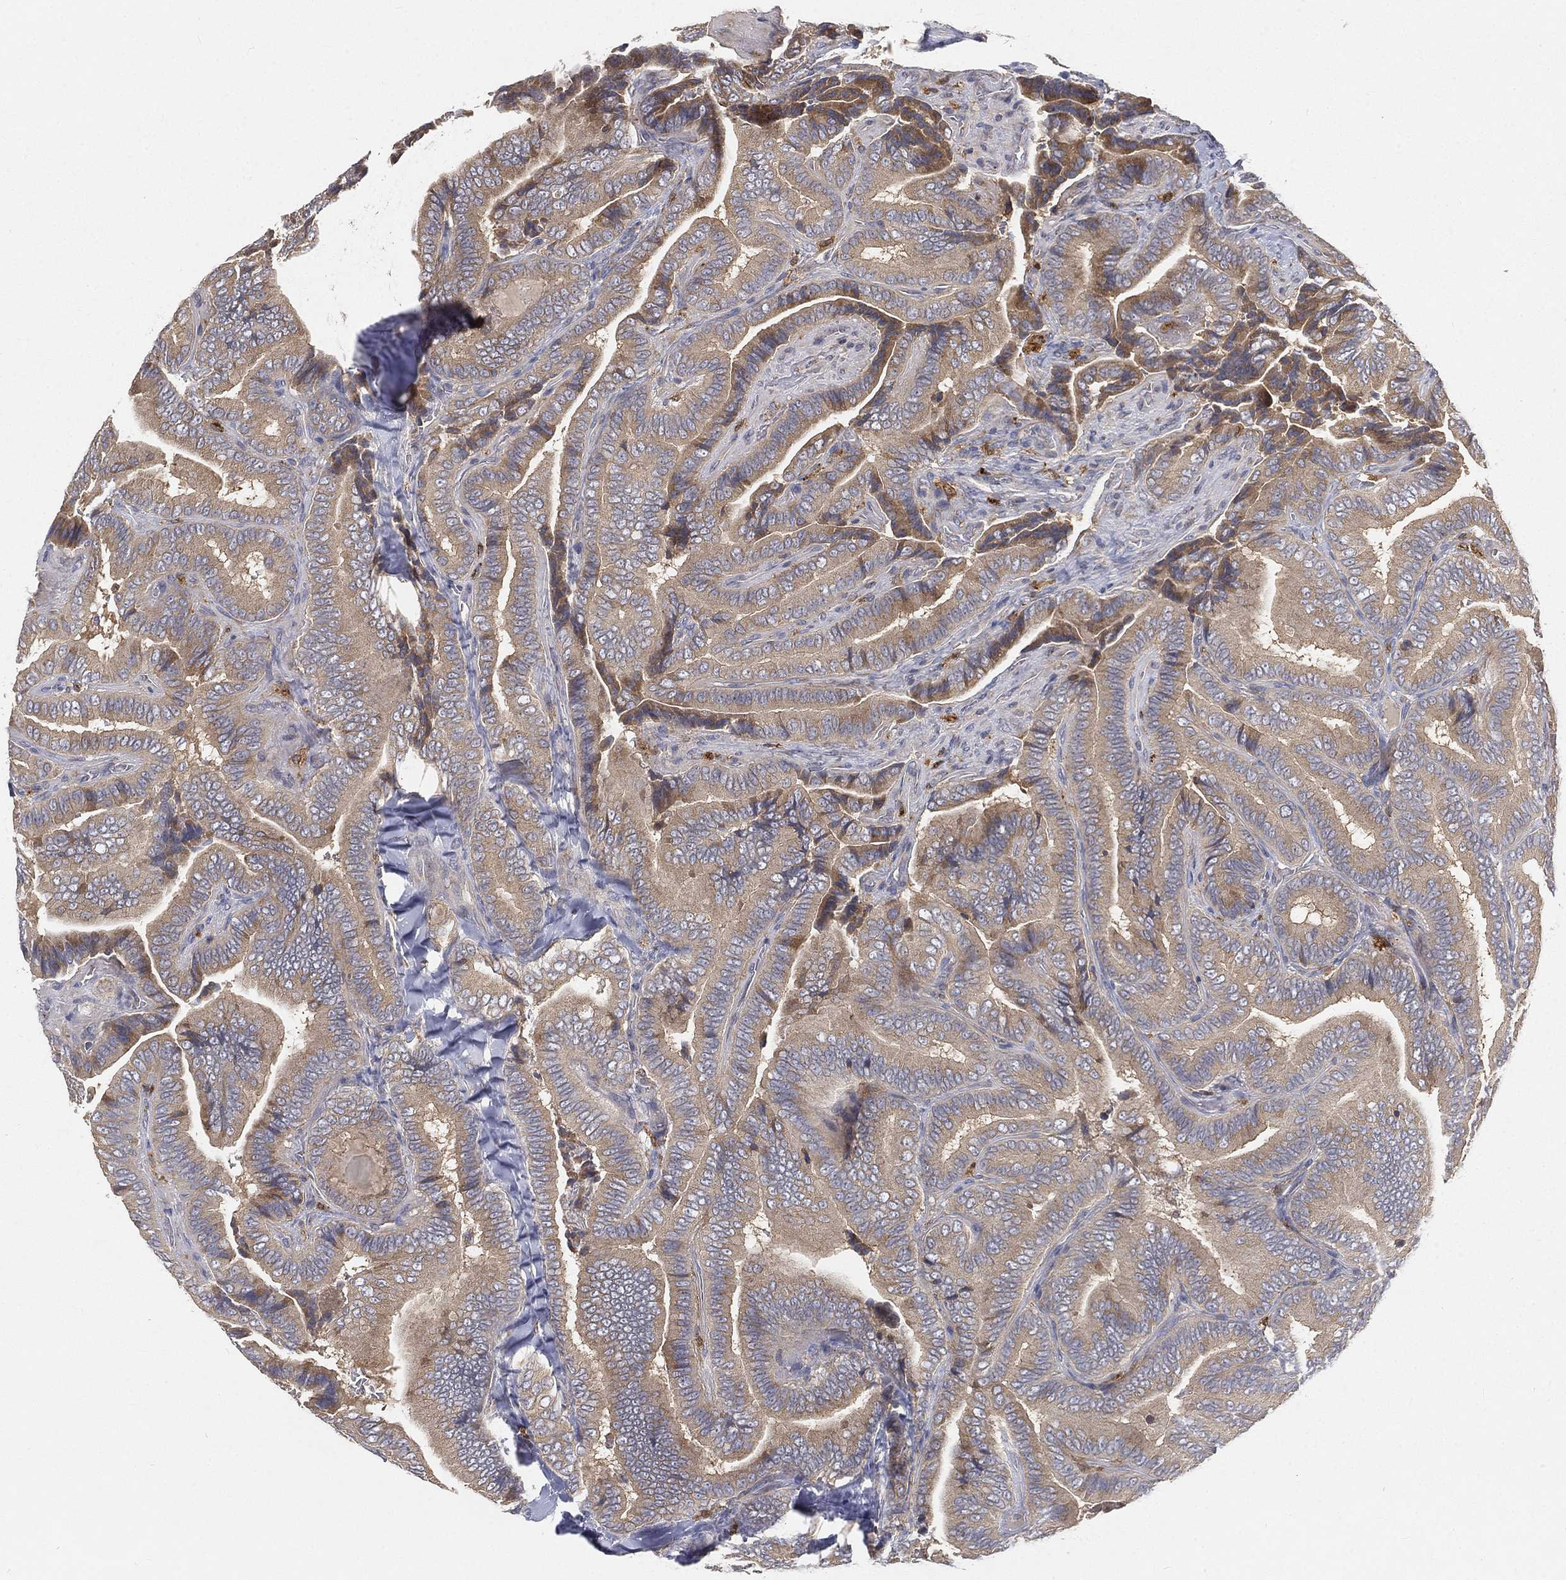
{"staining": {"intensity": "weak", "quantity": ">75%", "location": "cytoplasmic/membranous"}, "tissue": "thyroid cancer", "cell_type": "Tumor cells", "image_type": "cancer", "snomed": [{"axis": "morphology", "description": "Papillary adenocarcinoma, NOS"}, {"axis": "topography", "description": "Thyroid gland"}], "caption": "Thyroid cancer (papillary adenocarcinoma) was stained to show a protein in brown. There is low levels of weak cytoplasmic/membranous staining in about >75% of tumor cells.", "gene": "CTSL", "patient": {"sex": "male", "age": 61}}